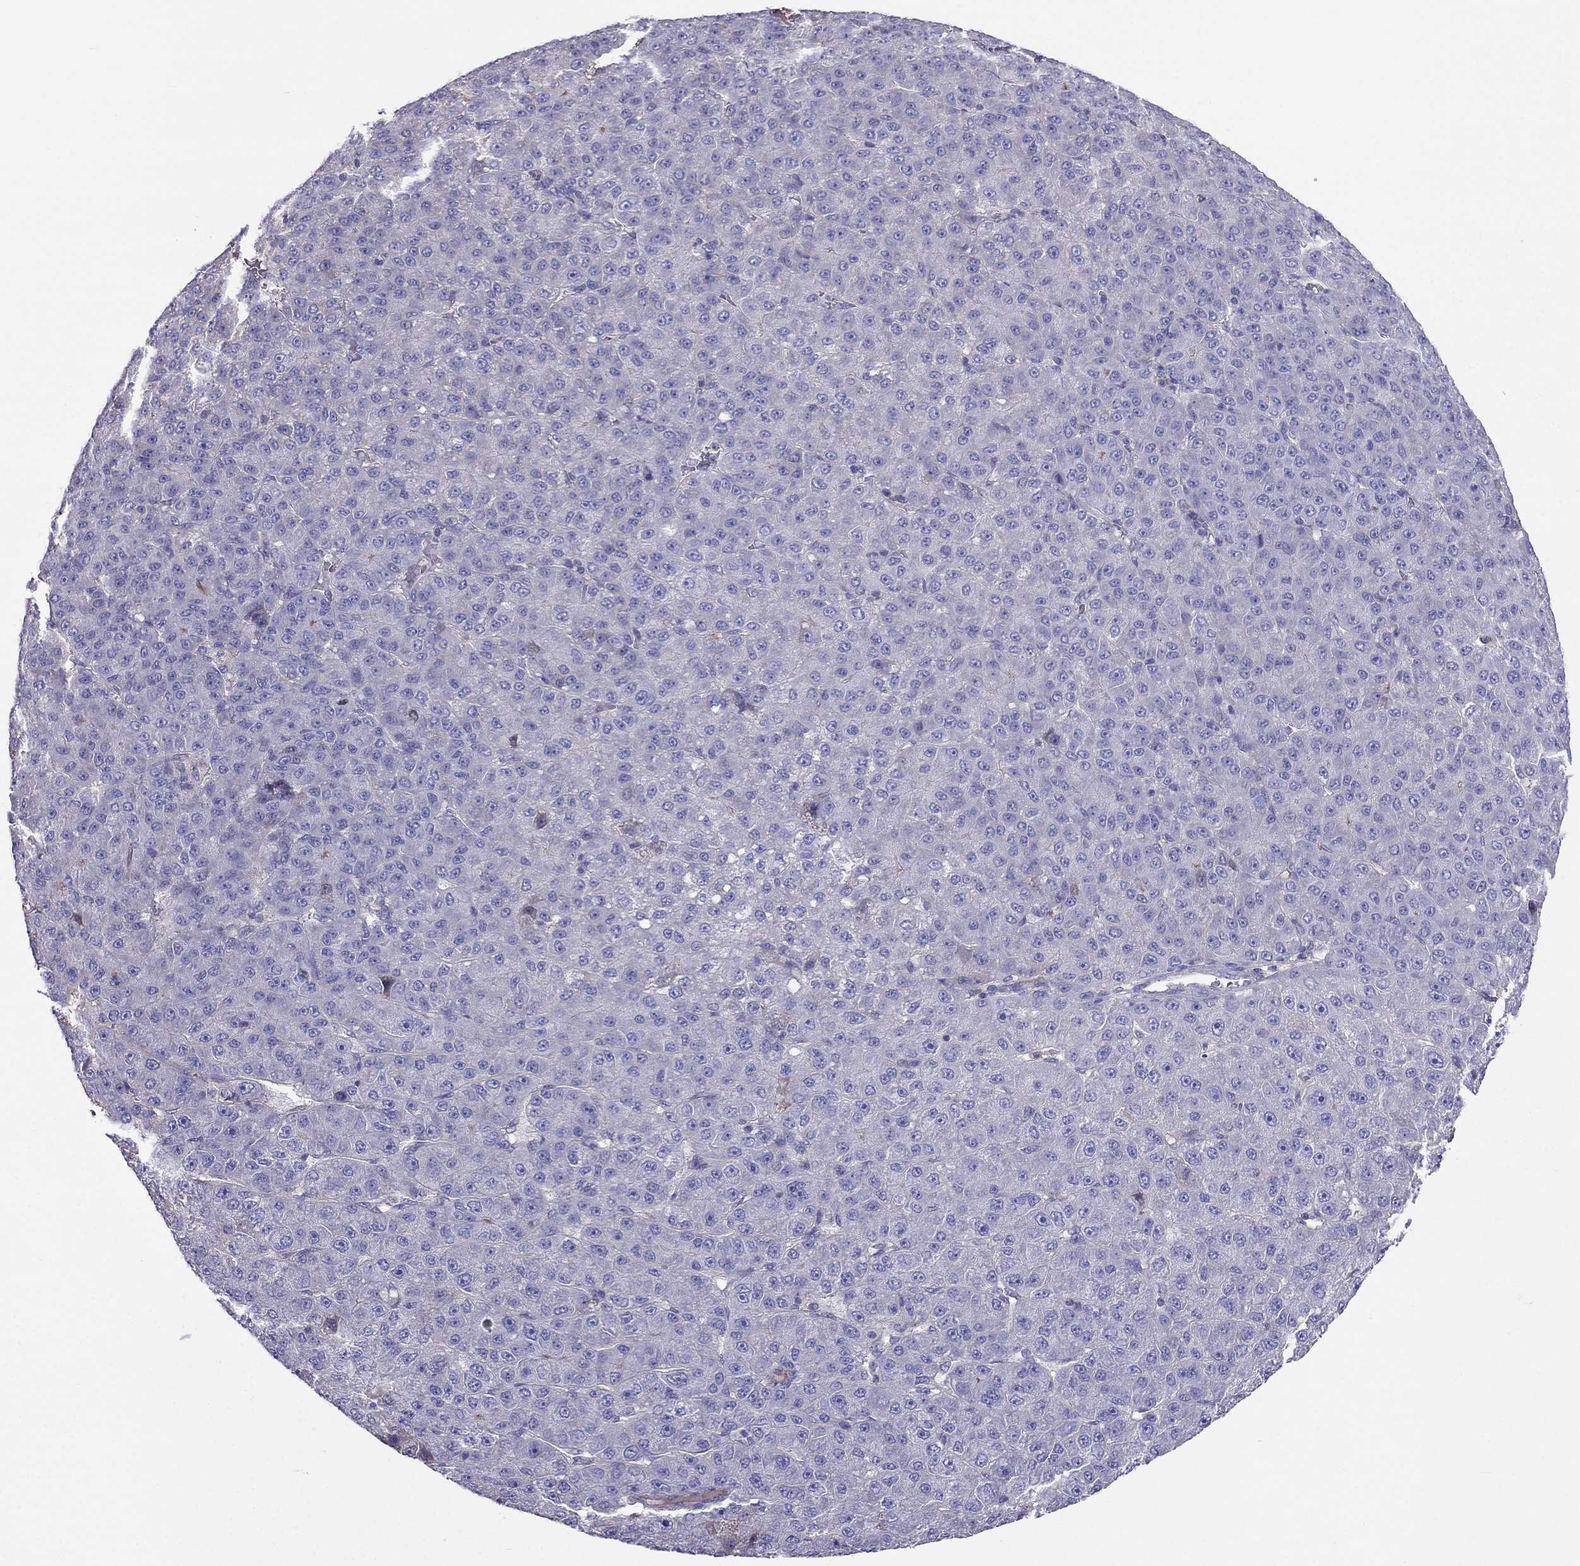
{"staining": {"intensity": "negative", "quantity": "none", "location": "none"}, "tissue": "liver cancer", "cell_type": "Tumor cells", "image_type": "cancer", "snomed": [{"axis": "morphology", "description": "Carcinoma, Hepatocellular, NOS"}, {"axis": "topography", "description": "Liver"}], "caption": "Protein analysis of liver cancer (hepatocellular carcinoma) reveals no significant expression in tumor cells.", "gene": "TBC1D21", "patient": {"sex": "male", "age": 67}}